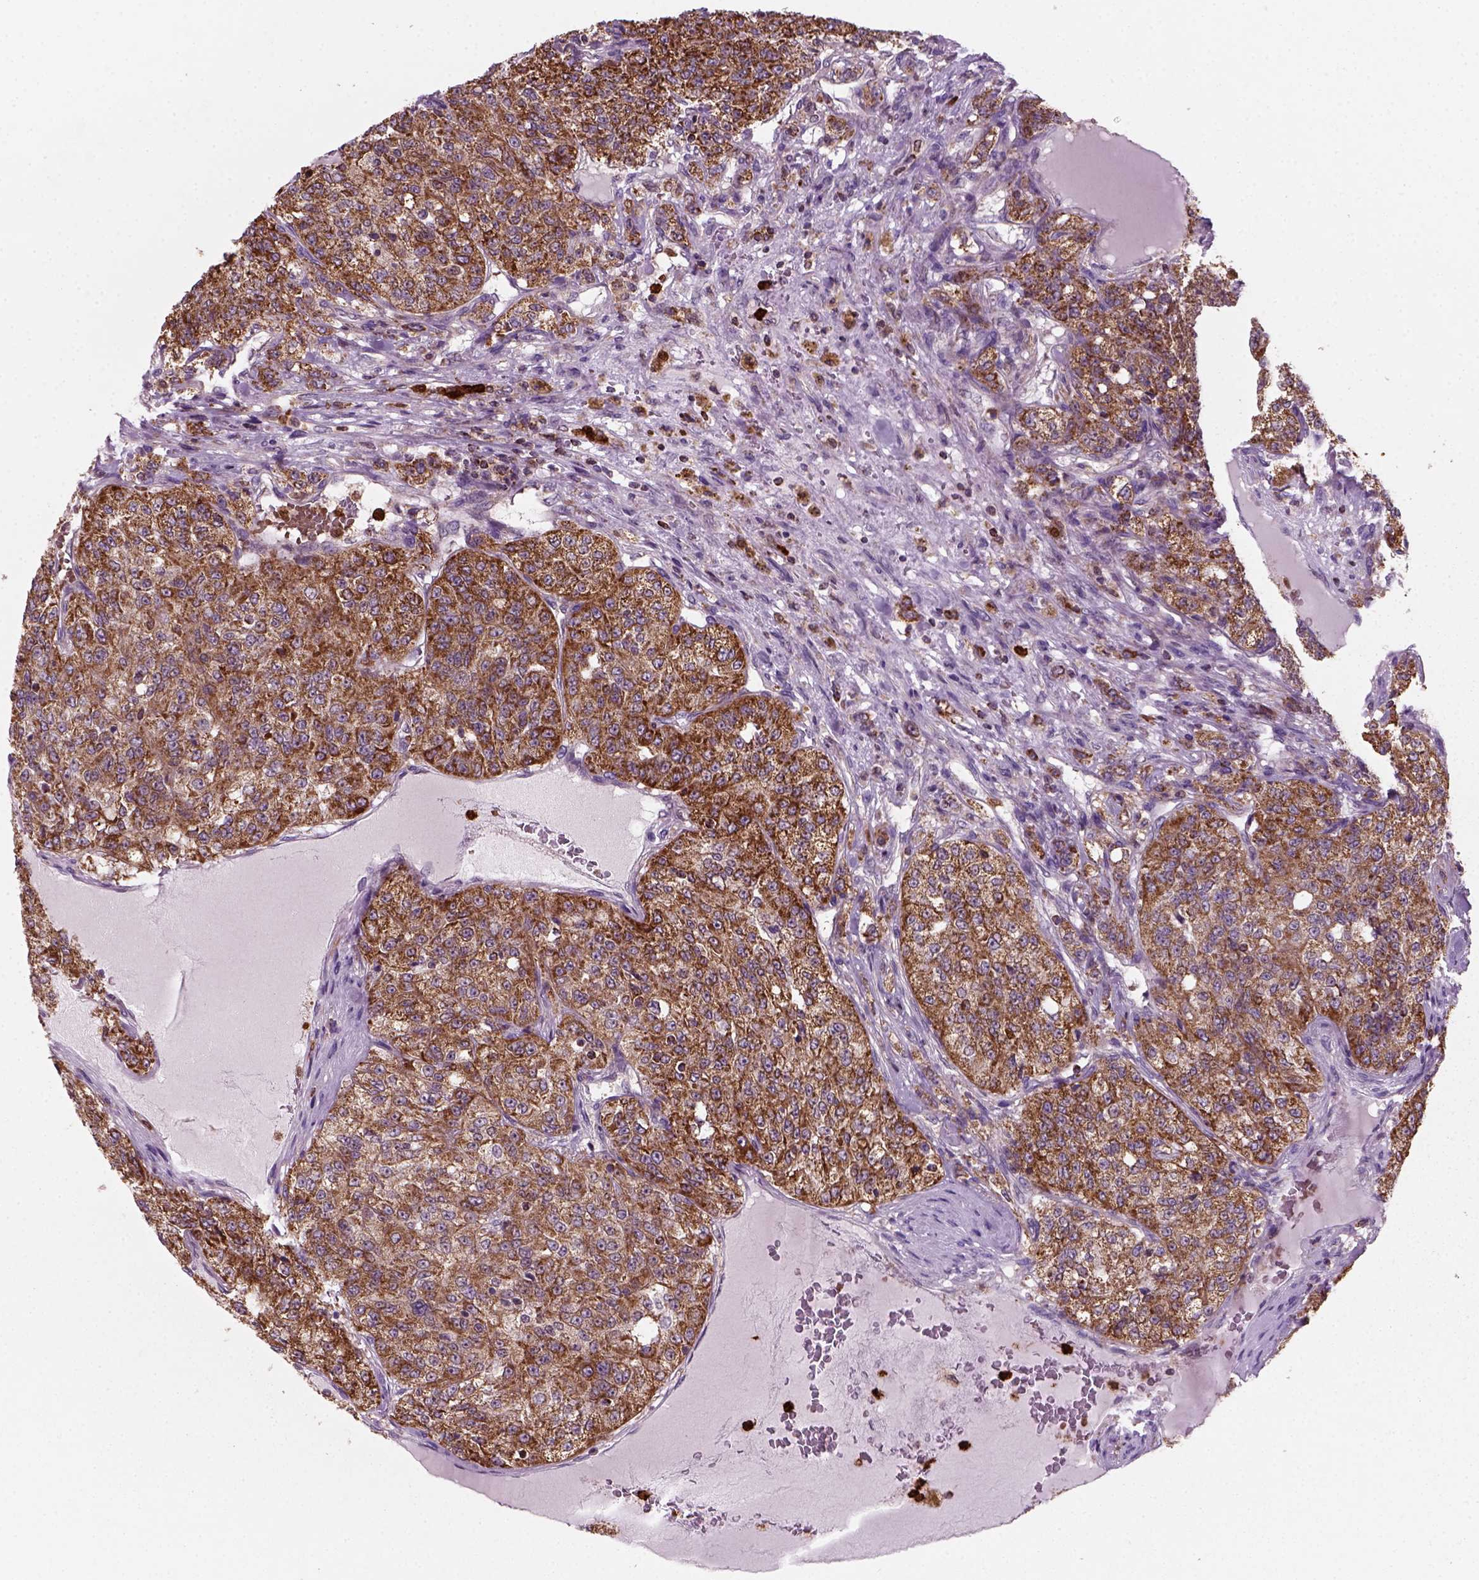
{"staining": {"intensity": "strong", "quantity": ">75%", "location": "cytoplasmic/membranous"}, "tissue": "renal cancer", "cell_type": "Tumor cells", "image_type": "cancer", "snomed": [{"axis": "morphology", "description": "Adenocarcinoma, NOS"}, {"axis": "topography", "description": "Kidney"}], "caption": "Brown immunohistochemical staining in human renal adenocarcinoma demonstrates strong cytoplasmic/membranous staining in about >75% of tumor cells. (DAB (3,3'-diaminobenzidine) IHC with brightfield microscopy, high magnification).", "gene": "NUDT16L1", "patient": {"sex": "female", "age": 63}}